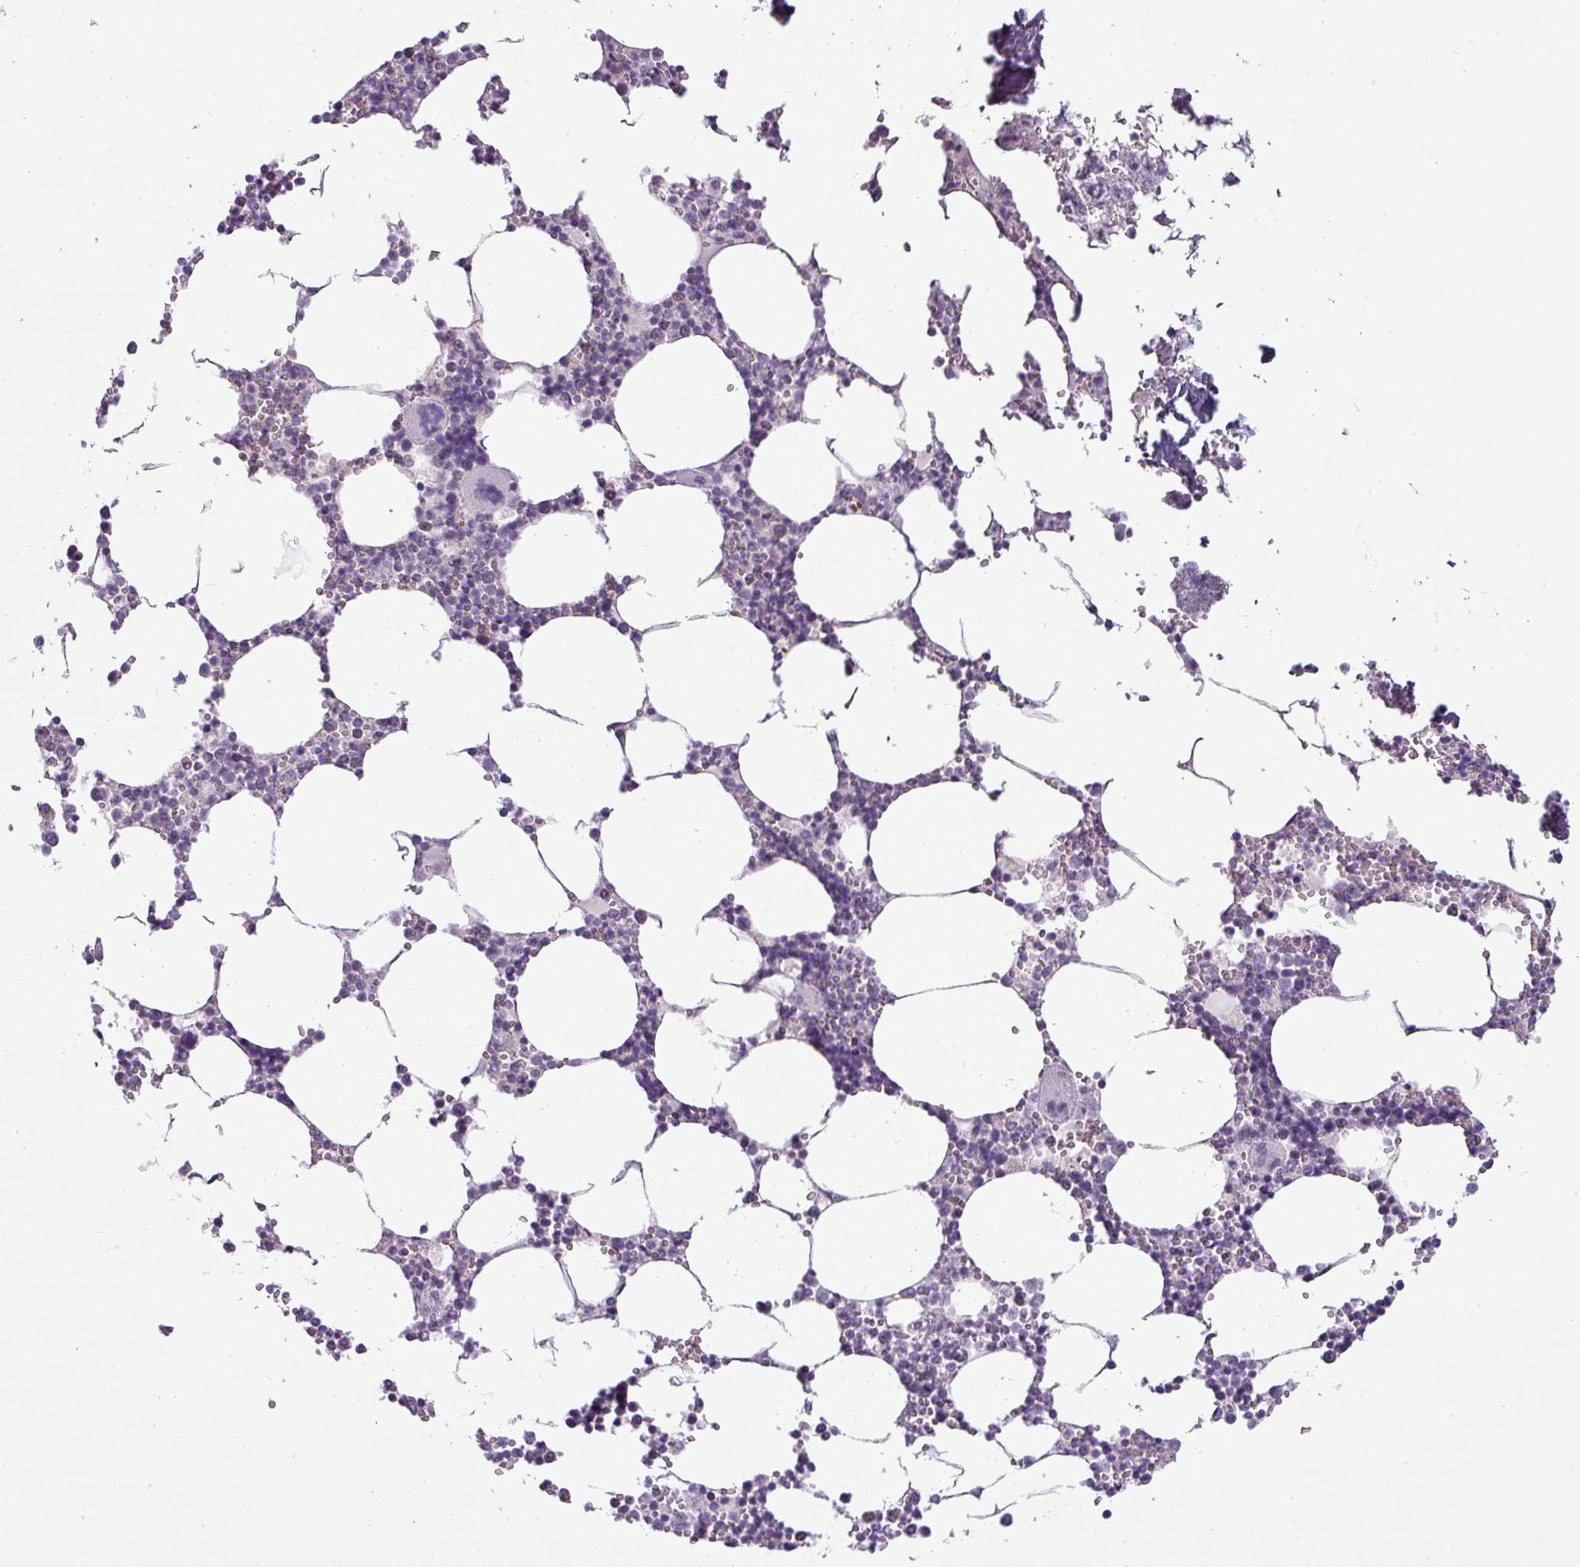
{"staining": {"intensity": "negative", "quantity": "none", "location": "none"}, "tissue": "bone marrow", "cell_type": "Hematopoietic cells", "image_type": "normal", "snomed": [{"axis": "morphology", "description": "Normal tissue, NOS"}, {"axis": "topography", "description": "Bone marrow"}], "caption": "The photomicrograph demonstrates no significant staining in hematopoietic cells of bone marrow.", "gene": "TOR1AIP2", "patient": {"sex": "male", "age": 54}}